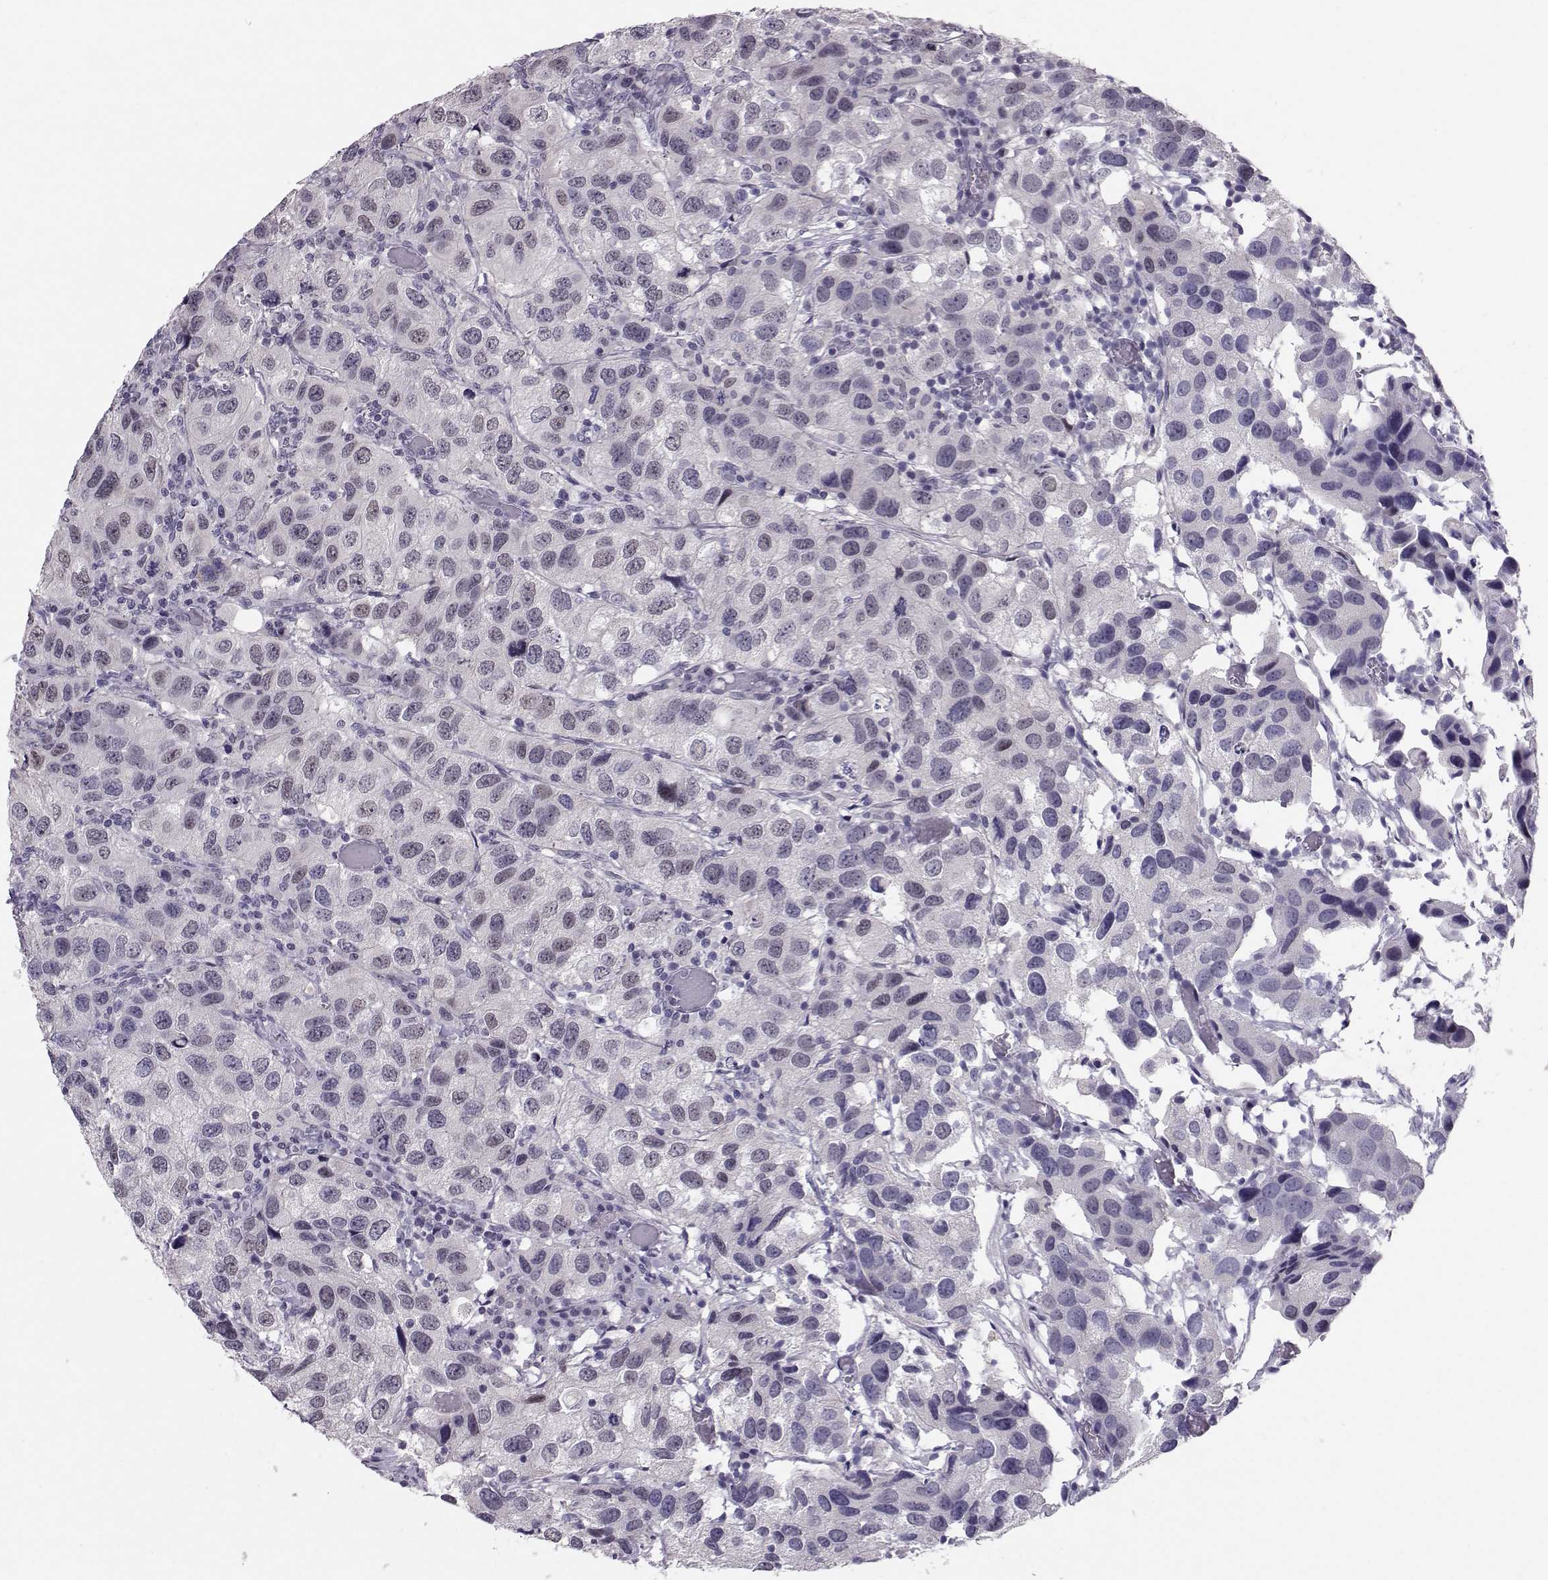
{"staining": {"intensity": "negative", "quantity": "none", "location": "none"}, "tissue": "urothelial cancer", "cell_type": "Tumor cells", "image_type": "cancer", "snomed": [{"axis": "morphology", "description": "Urothelial carcinoma, High grade"}, {"axis": "topography", "description": "Urinary bladder"}], "caption": "The image exhibits no staining of tumor cells in urothelial cancer.", "gene": "DNAAF1", "patient": {"sex": "male", "age": 79}}